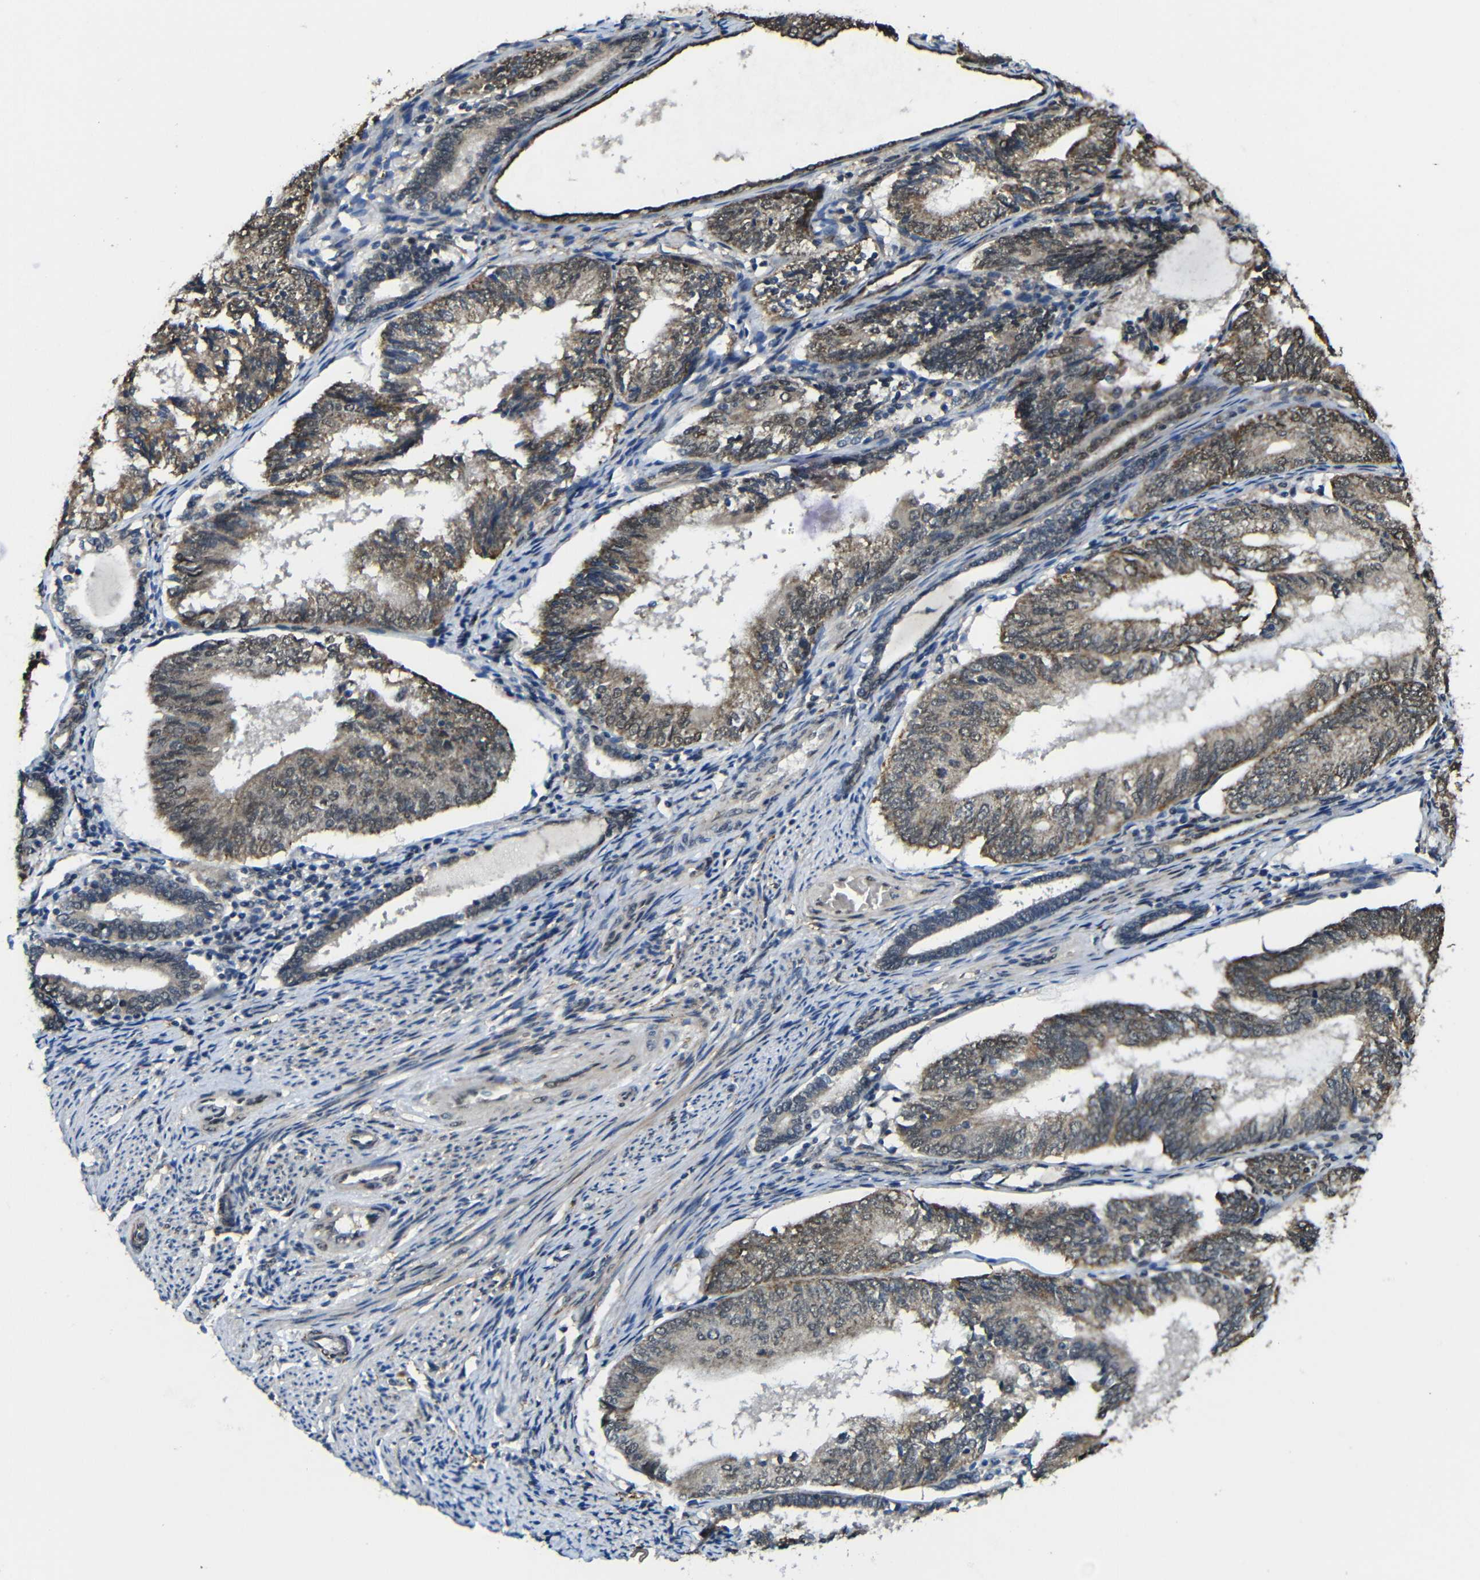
{"staining": {"intensity": "moderate", "quantity": "25%-75%", "location": "cytoplasmic/membranous"}, "tissue": "endometrial cancer", "cell_type": "Tumor cells", "image_type": "cancer", "snomed": [{"axis": "morphology", "description": "Adenocarcinoma, NOS"}, {"axis": "topography", "description": "Endometrium"}], "caption": "Immunohistochemical staining of adenocarcinoma (endometrial) reveals medium levels of moderate cytoplasmic/membranous protein expression in about 25%-75% of tumor cells.", "gene": "FAM172A", "patient": {"sex": "female", "age": 81}}